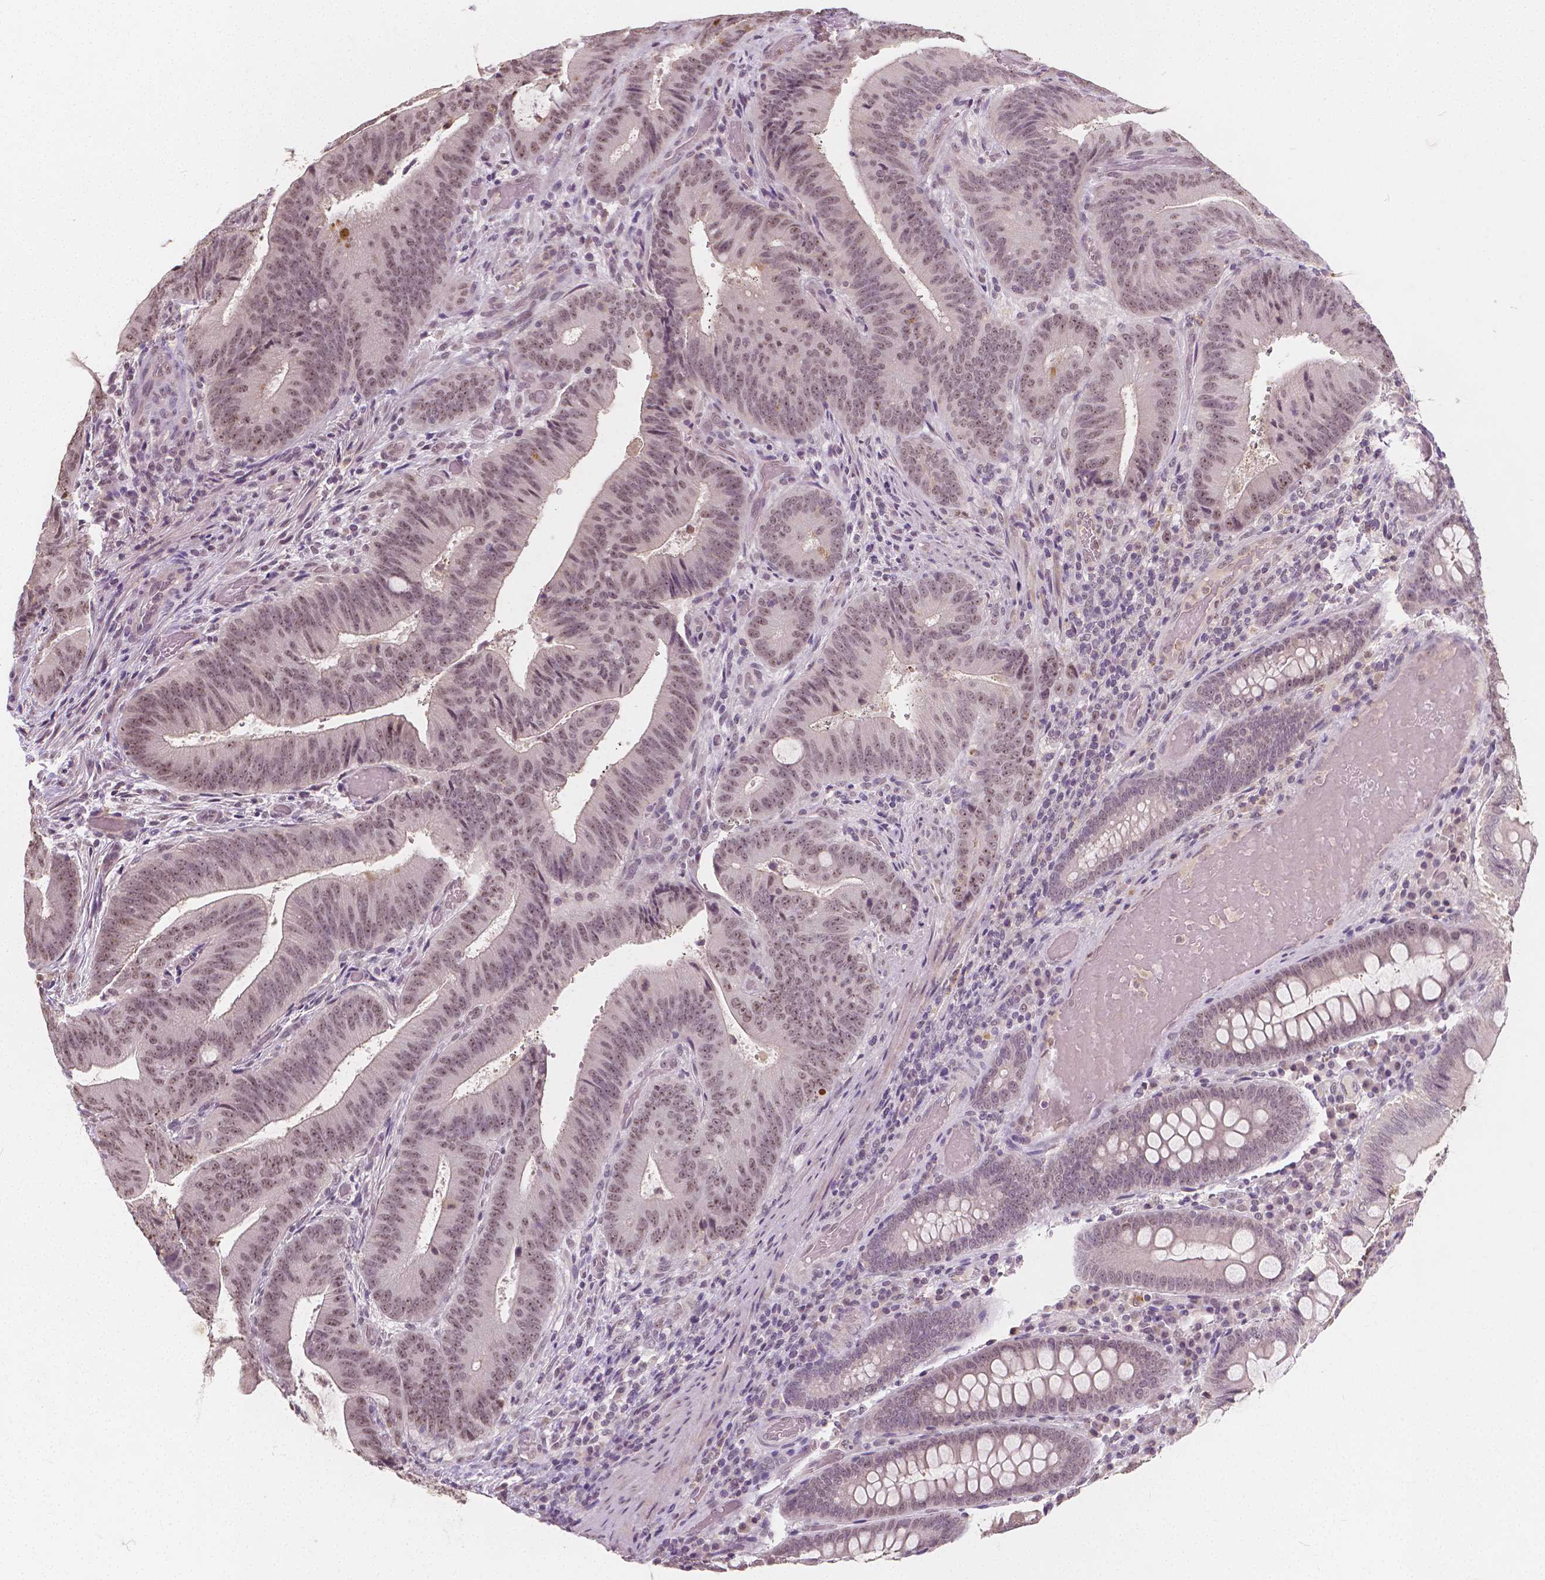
{"staining": {"intensity": "moderate", "quantity": ">75%", "location": "nuclear"}, "tissue": "colorectal cancer", "cell_type": "Tumor cells", "image_type": "cancer", "snomed": [{"axis": "morphology", "description": "Adenocarcinoma, NOS"}, {"axis": "topography", "description": "Colon"}], "caption": "This image displays colorectal cancer (adenocarcinoma) stained with immunohistochemistry to label a protein in brown. The nuclear of tumor cells show moderate positivity for the protein. Nuclei are counter-stained blue.", "gene": "NOLC1", "patient": {"sex": "female", "age": 43}}